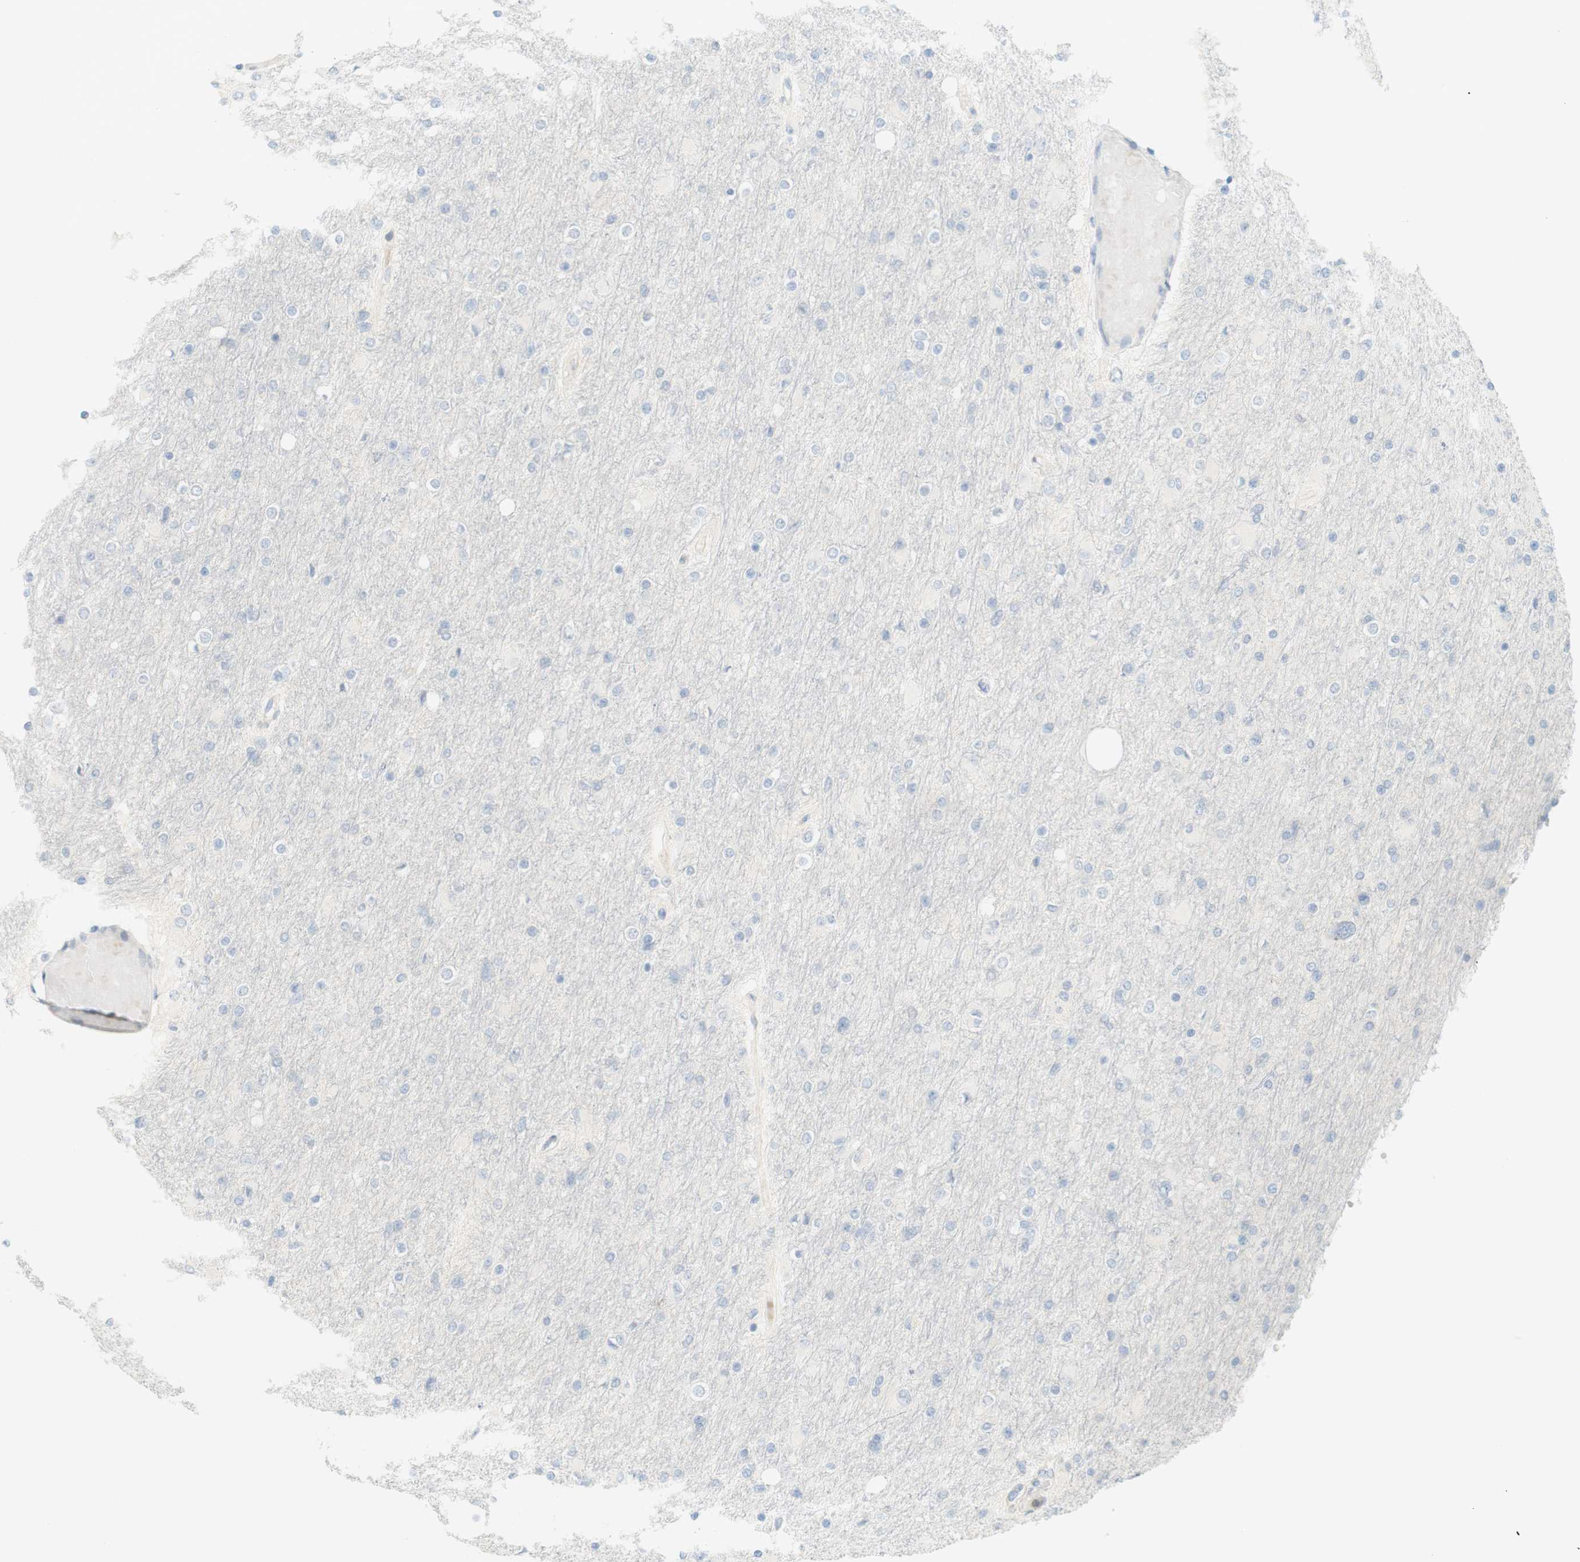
{"staining": {"intensity": "negative", "quantity": "none", "location": "none"}, "tissue": "glioma", "cell_type": "Tumor cells", "image_type": "cancer", "snomed": [{"axis": "morphology", "description": "Glioma, malignant, High grade"}, {"axis": "topography", "description": "Cerebral cortex"}], "caption": "Protein analysis of glioma shows no significant staining in tumor cells.", "gene": "PDE3A", "patient": {"sex": "female", "age": 36}}